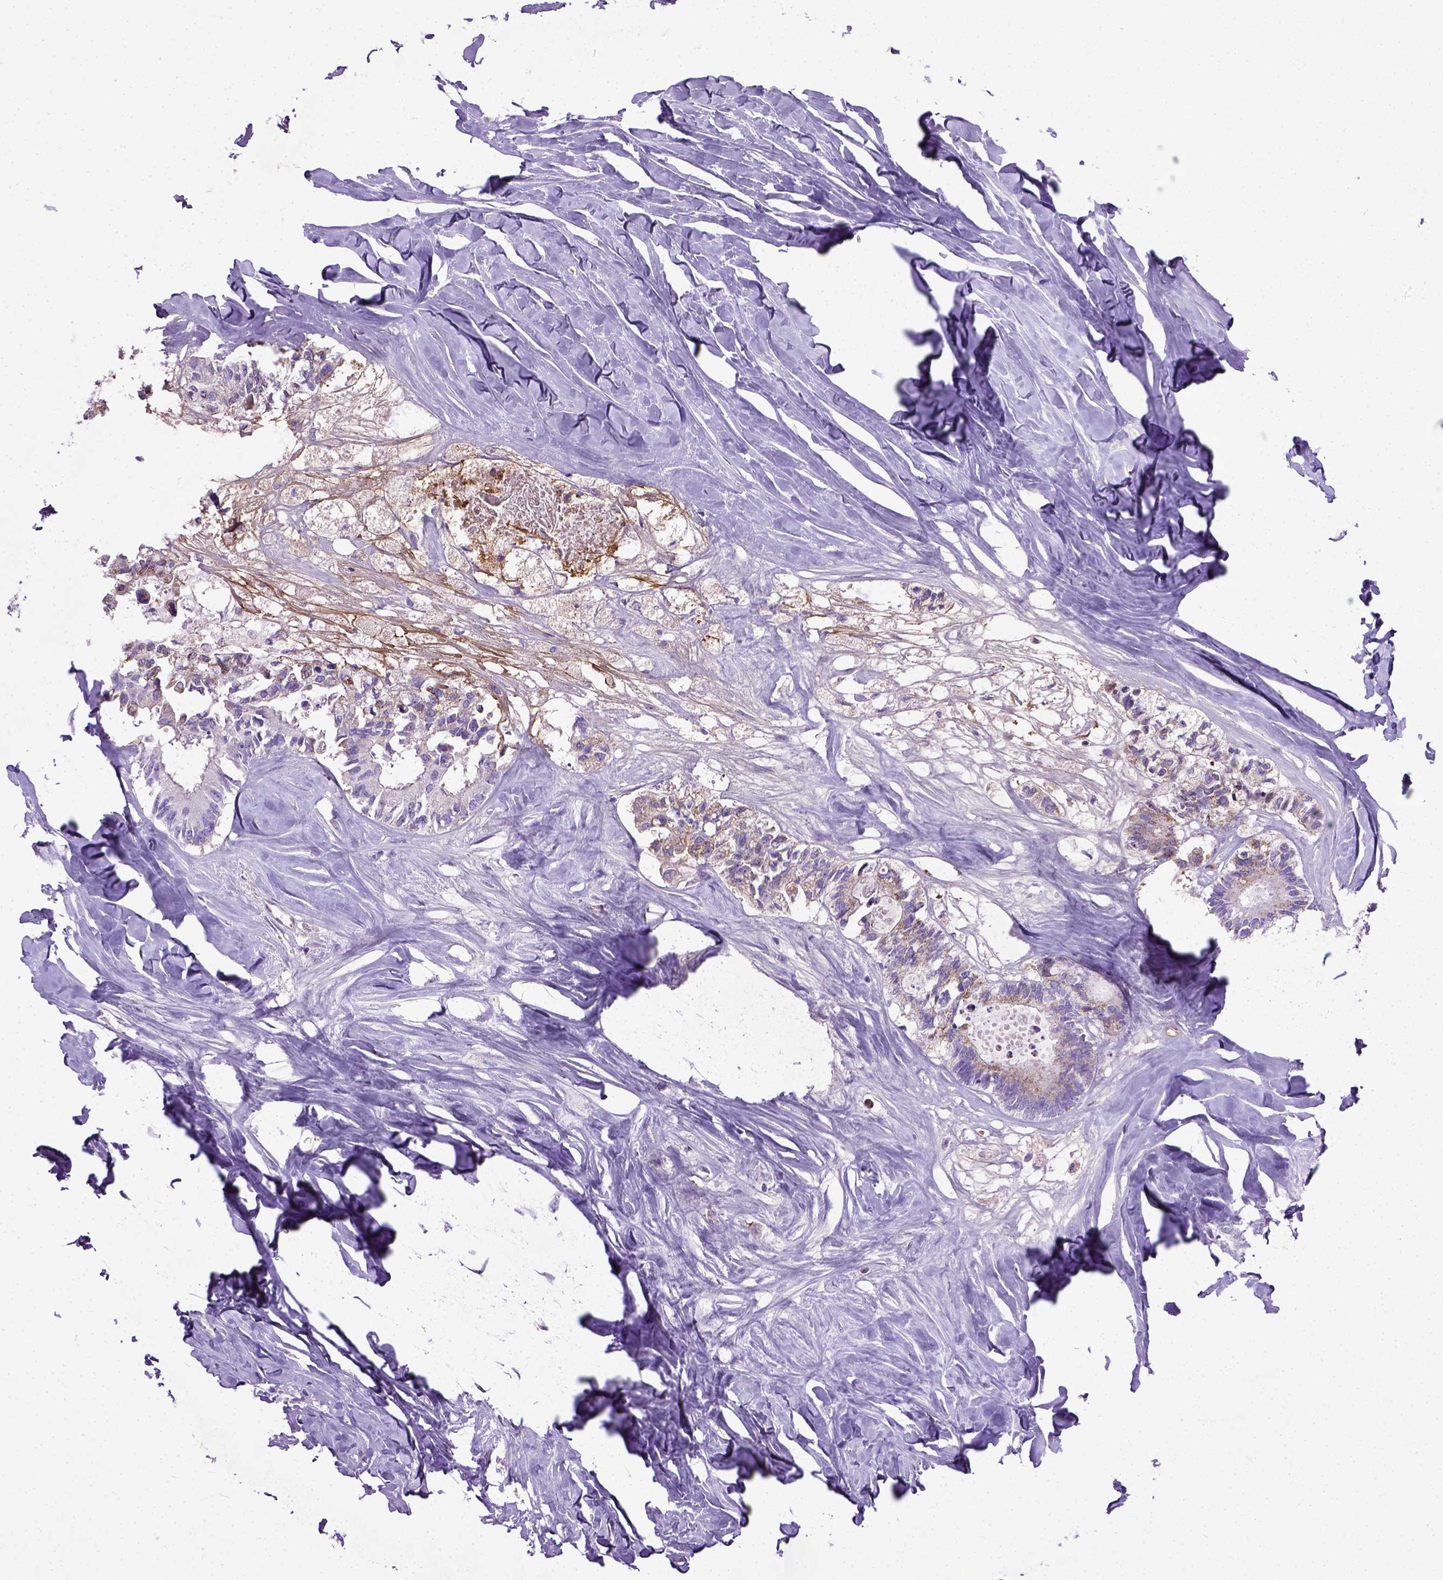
{"staining": {"intensity": "weak", "quantity": "<25%", "location": "cytoplasmic/membranous"}, "tissue": "colorectal cancer", "cell_type": "Tumor cells", "image_type": "cancer", "snomed": [{"axis": "morphology", "description": "Adenocarcinoma, NOS"}, {"axis": "topography", "description": "Colon"}, {"axis": "topography", "description": "Rectum"}], "caption": "A high-resolution histopathology image shows immunohistochemistry staining of colorectal cancer (adenocarcinoma), which reveals no significant staining in tumor cells.", "gene": "ADAMTS8", "patient": {"sex": "male", "age": 57}}